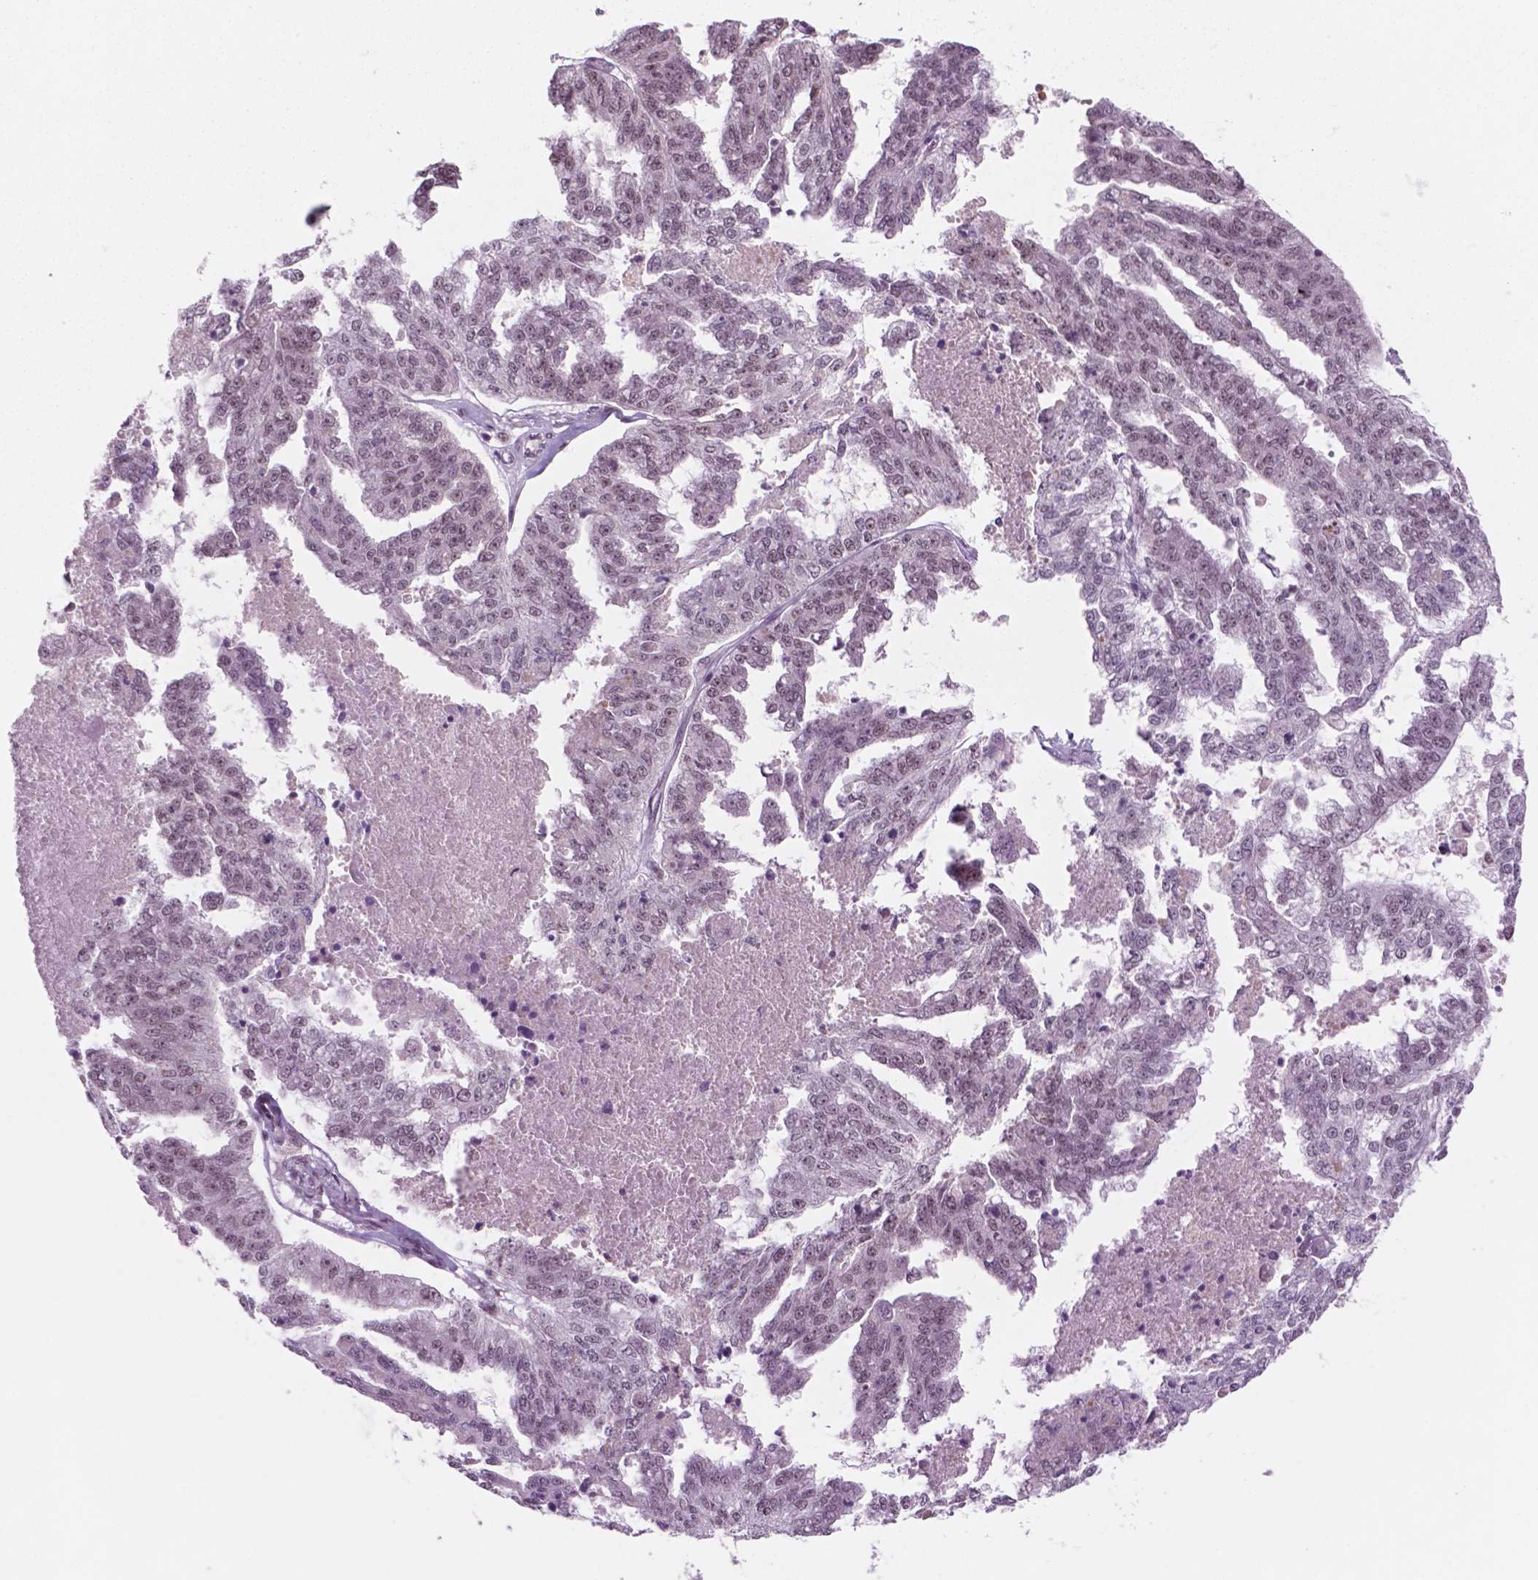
{"staining": {"intensity": "negative", "quantity": "none", "location": "none"}, "tissue": "ovarian cancer", "cell_type": "Tumor cells", "image_type": "cancer", "snomed": [{"axis": "morphology", "description": "Cystadenocarcinoma, serous, NOS"}, {"axis": "topography", "description": "Ovary"}], "caption": "Ovarian cancer (serous cystadenocarcinoma) was stained to show a protein in brown. There is no significant expression in tumor cells.", "gene": "POLR2E", "patient": {"sex": "female", "age": 58}}